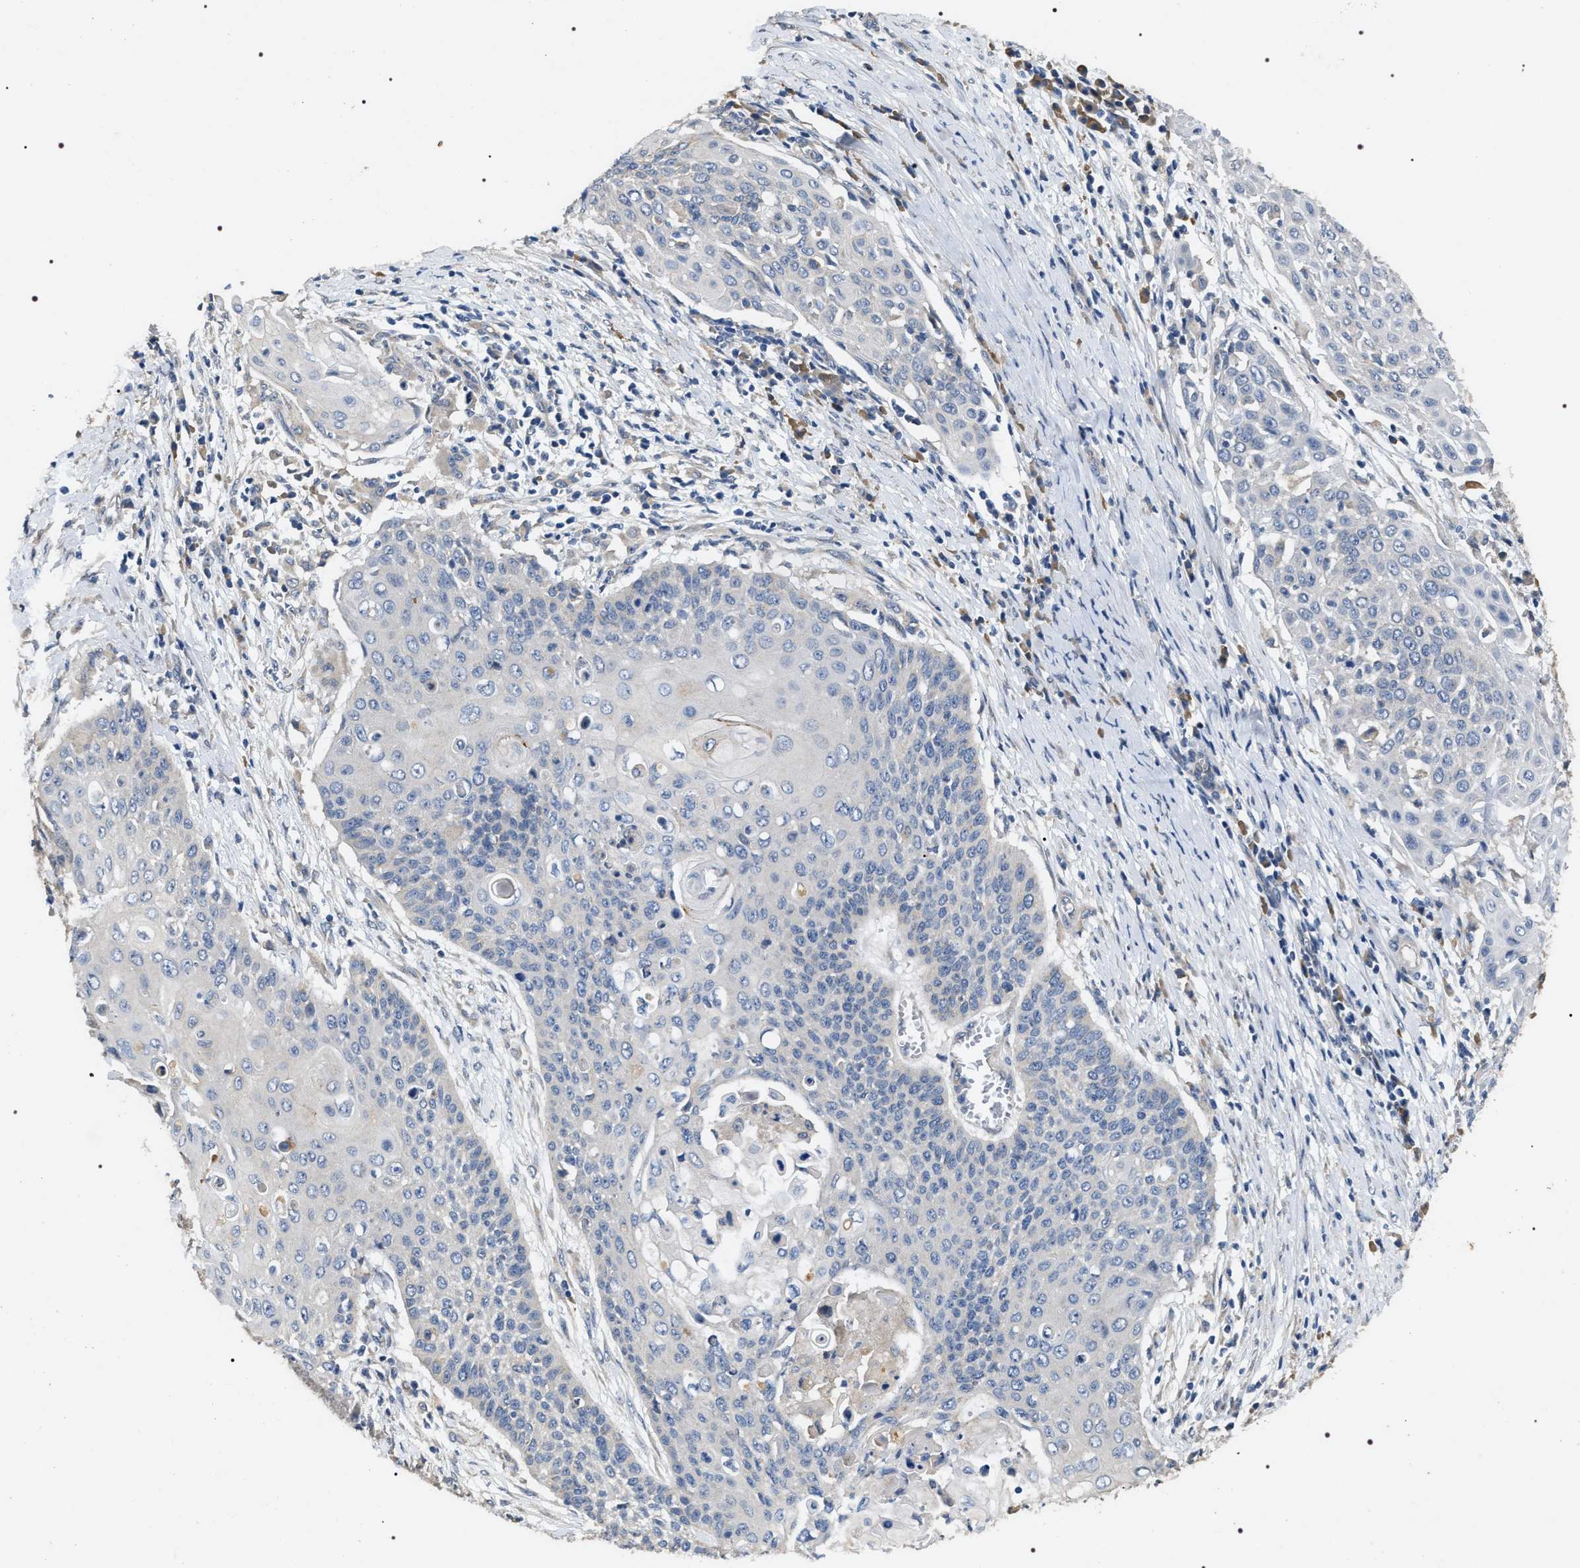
{"staining": {"intensity": "negative", "quantity": "none", "location": "none"}, "tissue": "cervical cancer", "cell_type": "Tumor cells", "image_type": "cancer", "snomed": [{"axis": "morphology", "description": "Squamous cell carcinoma, NOS"}, {"axis": "topography", "description": "Cervix"}], "caption": "This image is of cervical cancer (squamous cell carcinoma) stained with immunohistochemistry to label a protein in brown with the nuclei are counter-stained blue. There is no staining in tumor cells.", "gene": "IFT81", "patient": {"sex": "female", "age": 39}}